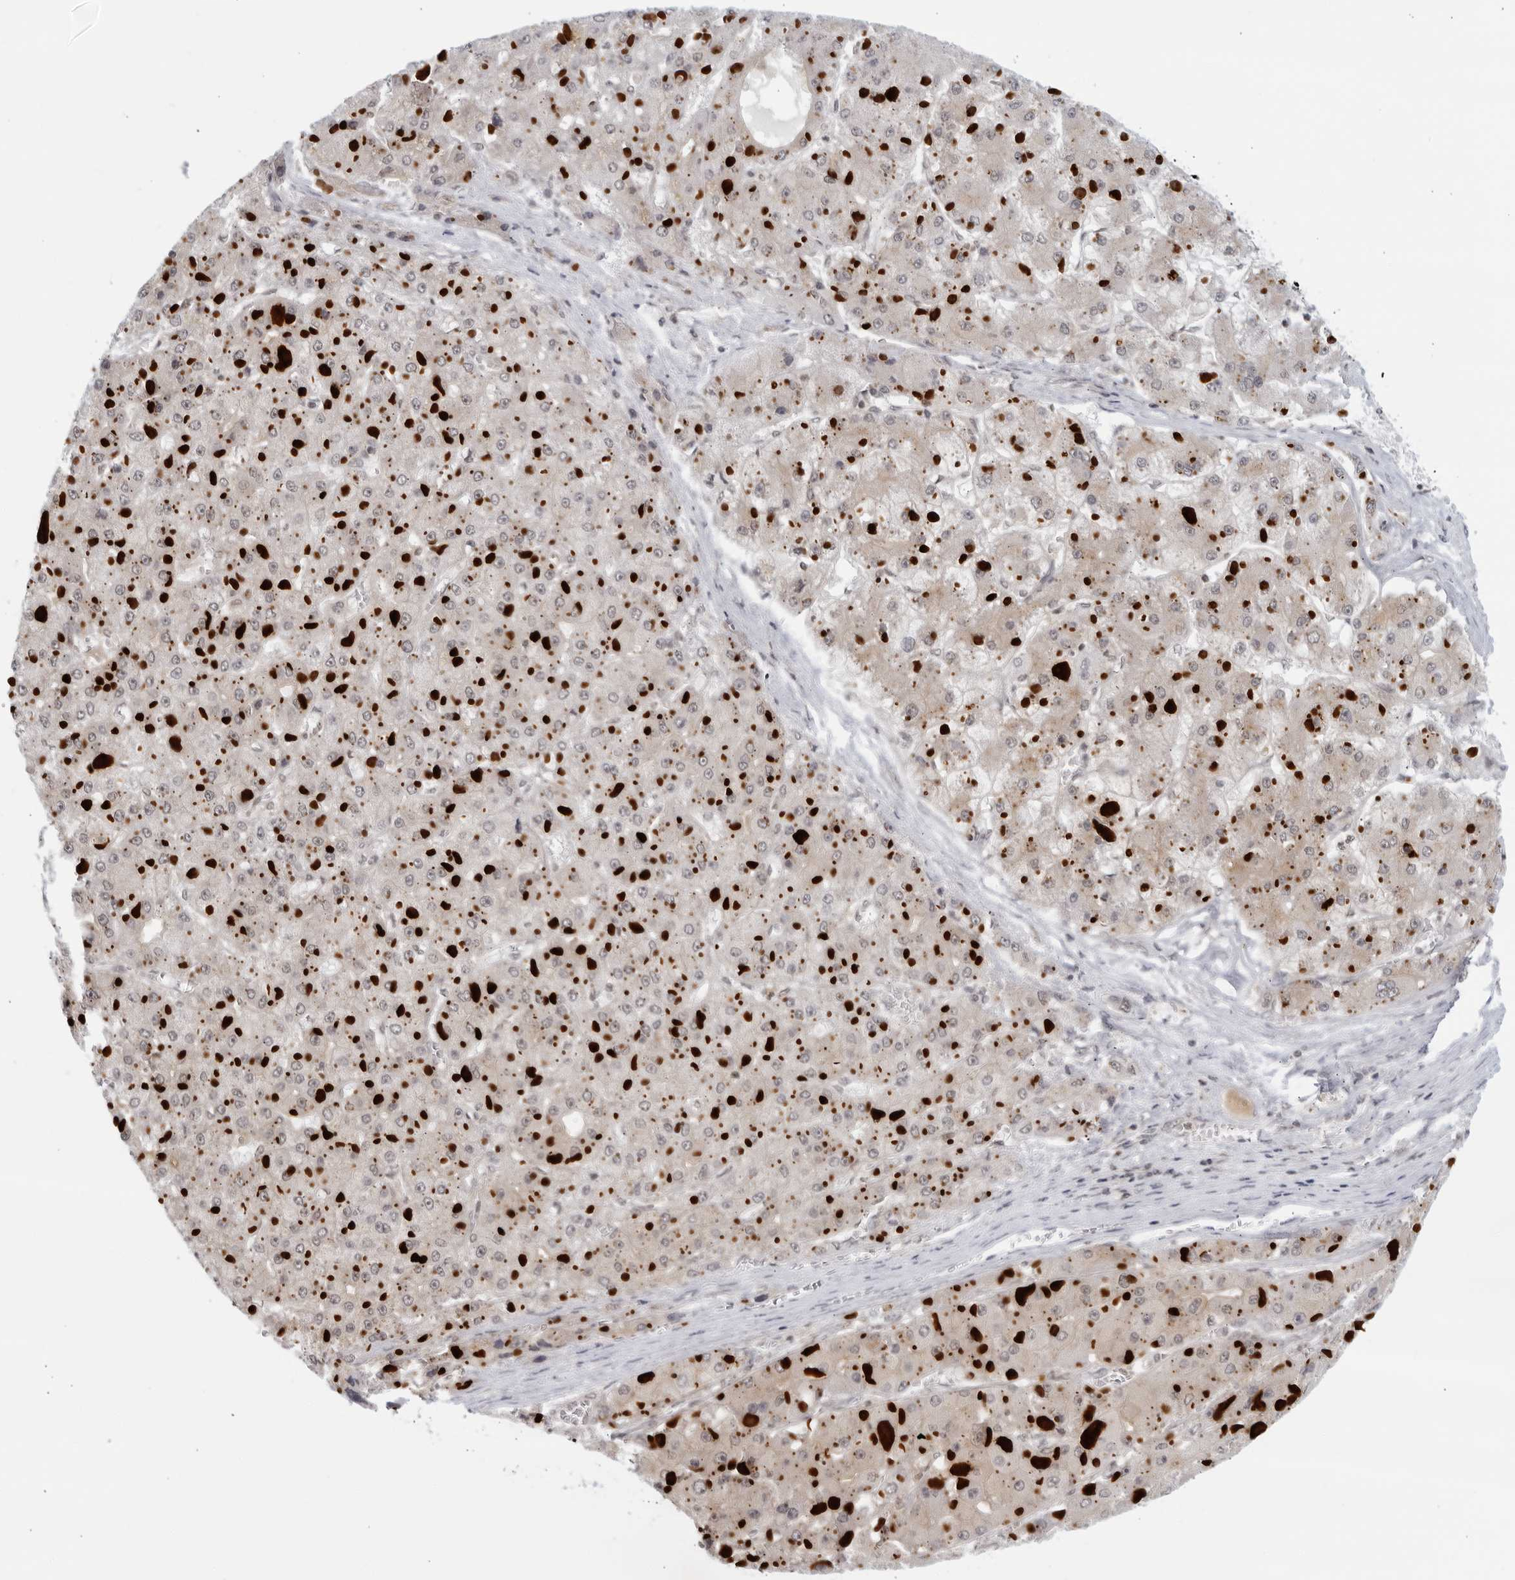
{"staining": {"intensity": "moderate", "quantity": "25%-75%", "location": "cytoplasmic/membranous"}, "tissue": "liver cancer", "cell_type": "Tumor cells", "image_type": "cancer", "snomed": [{"axis": "morphology", "description": "Carcinoma, Hepatocellular, NOS"}, {"axis": "topography", "description": "Liver"}], "caption": "There is medium levels of moderate cytoplasmic/membranous staining in tumor cells of liver cancer (hepatocellular carcinoma), as demonstrated by immunohistochemical staining (brown color).", "gene": "CC2D1B", "patient": {"sex": "female", "age": 73}}